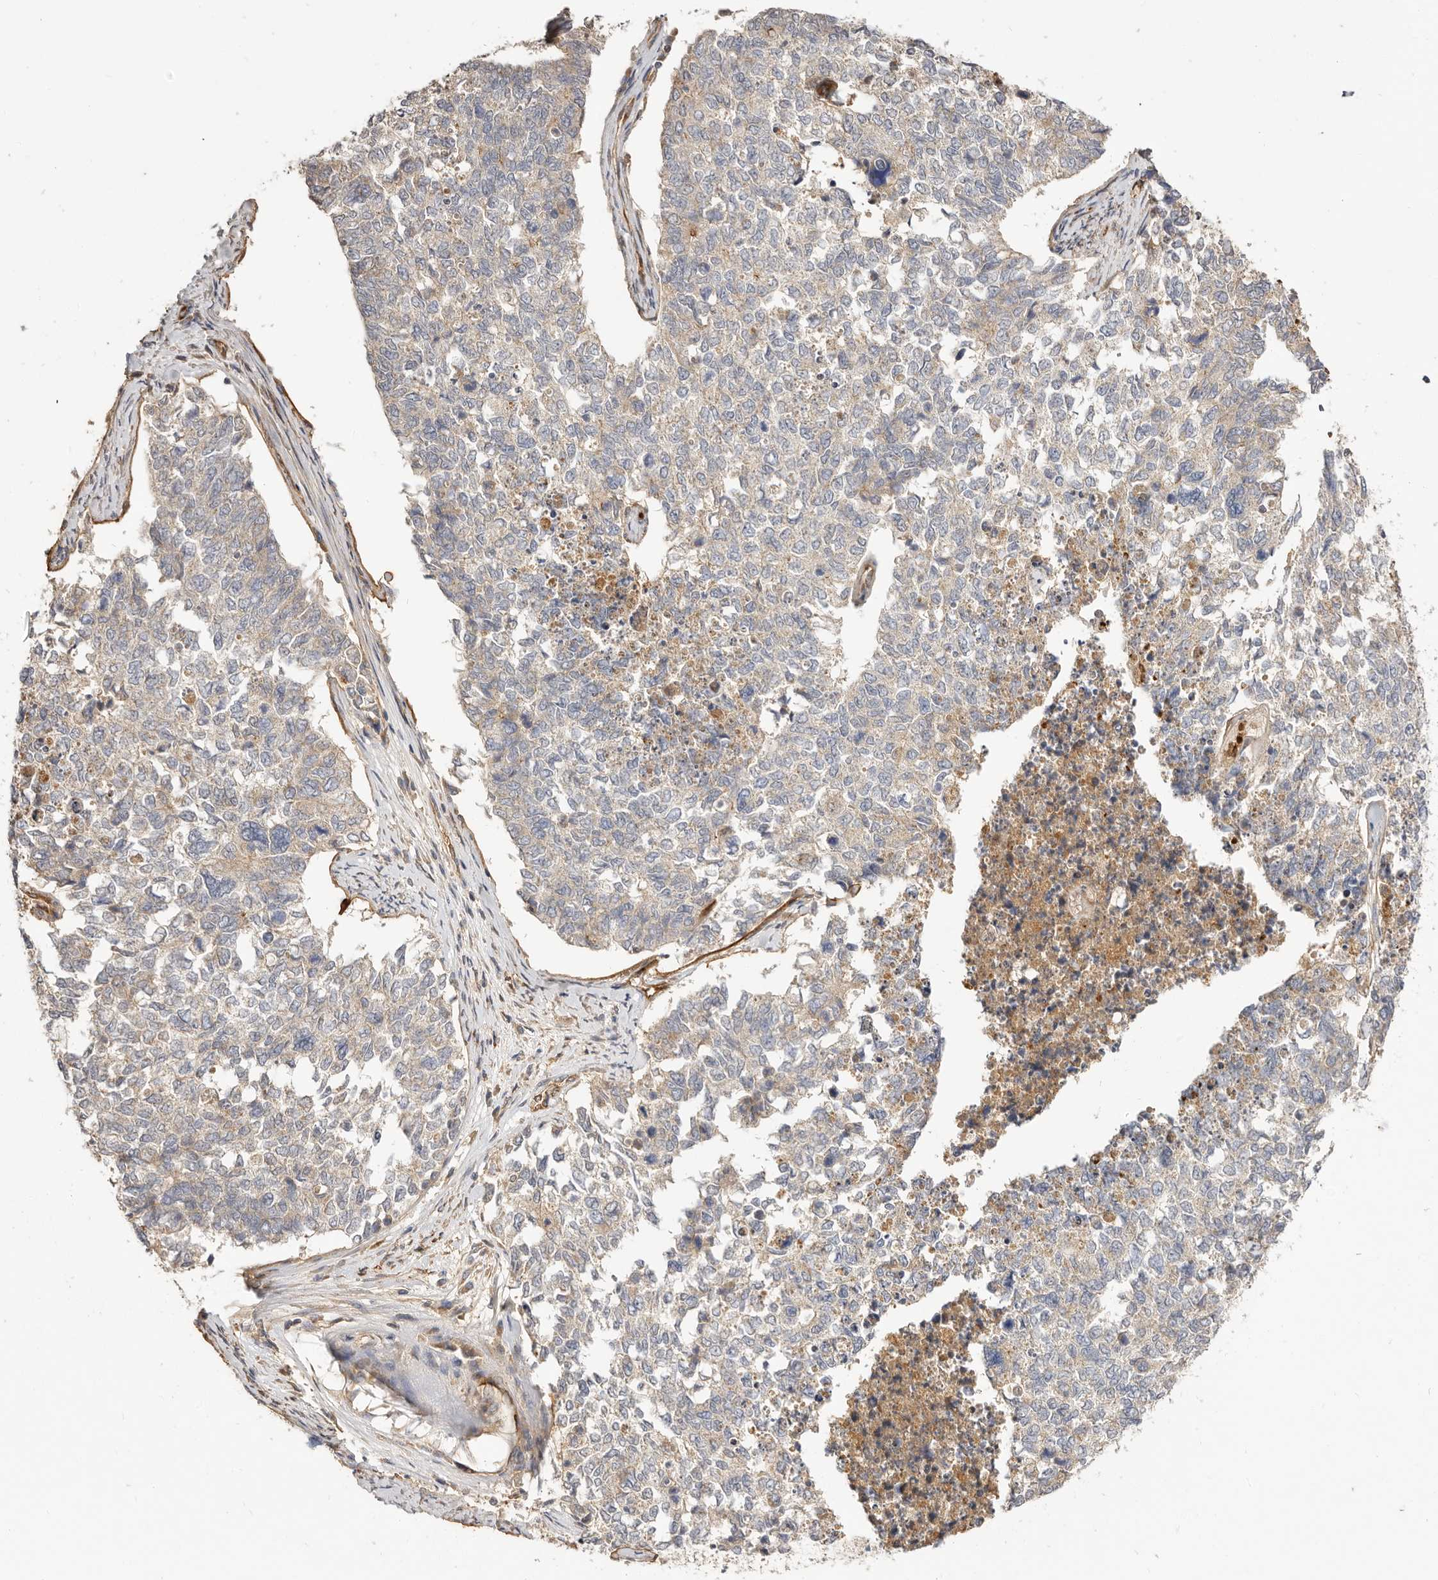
{"staining": {"intensity": "weak", "quantity": ">75%", "location": "cytoplasmic/membranous"}, "tissue": "cervical cancer", "cell_type": "Tumor cells", "image_type": "cancer", "snomed": [{"axis": "morphology", "description": "Squamous cell carcinoma, NOS"}, {"axis": "topography", "description": "Cervix"}], "caption": "Protein expression by immunohistochemistry (IHC) exhibits weak cytoplasmic/membranous staining in approximately >75% of tumor cells in squamous cell carcinoma (cervical).", "gene": "ADAMTS9", "patient": {"sex": "female", "age": 63}}